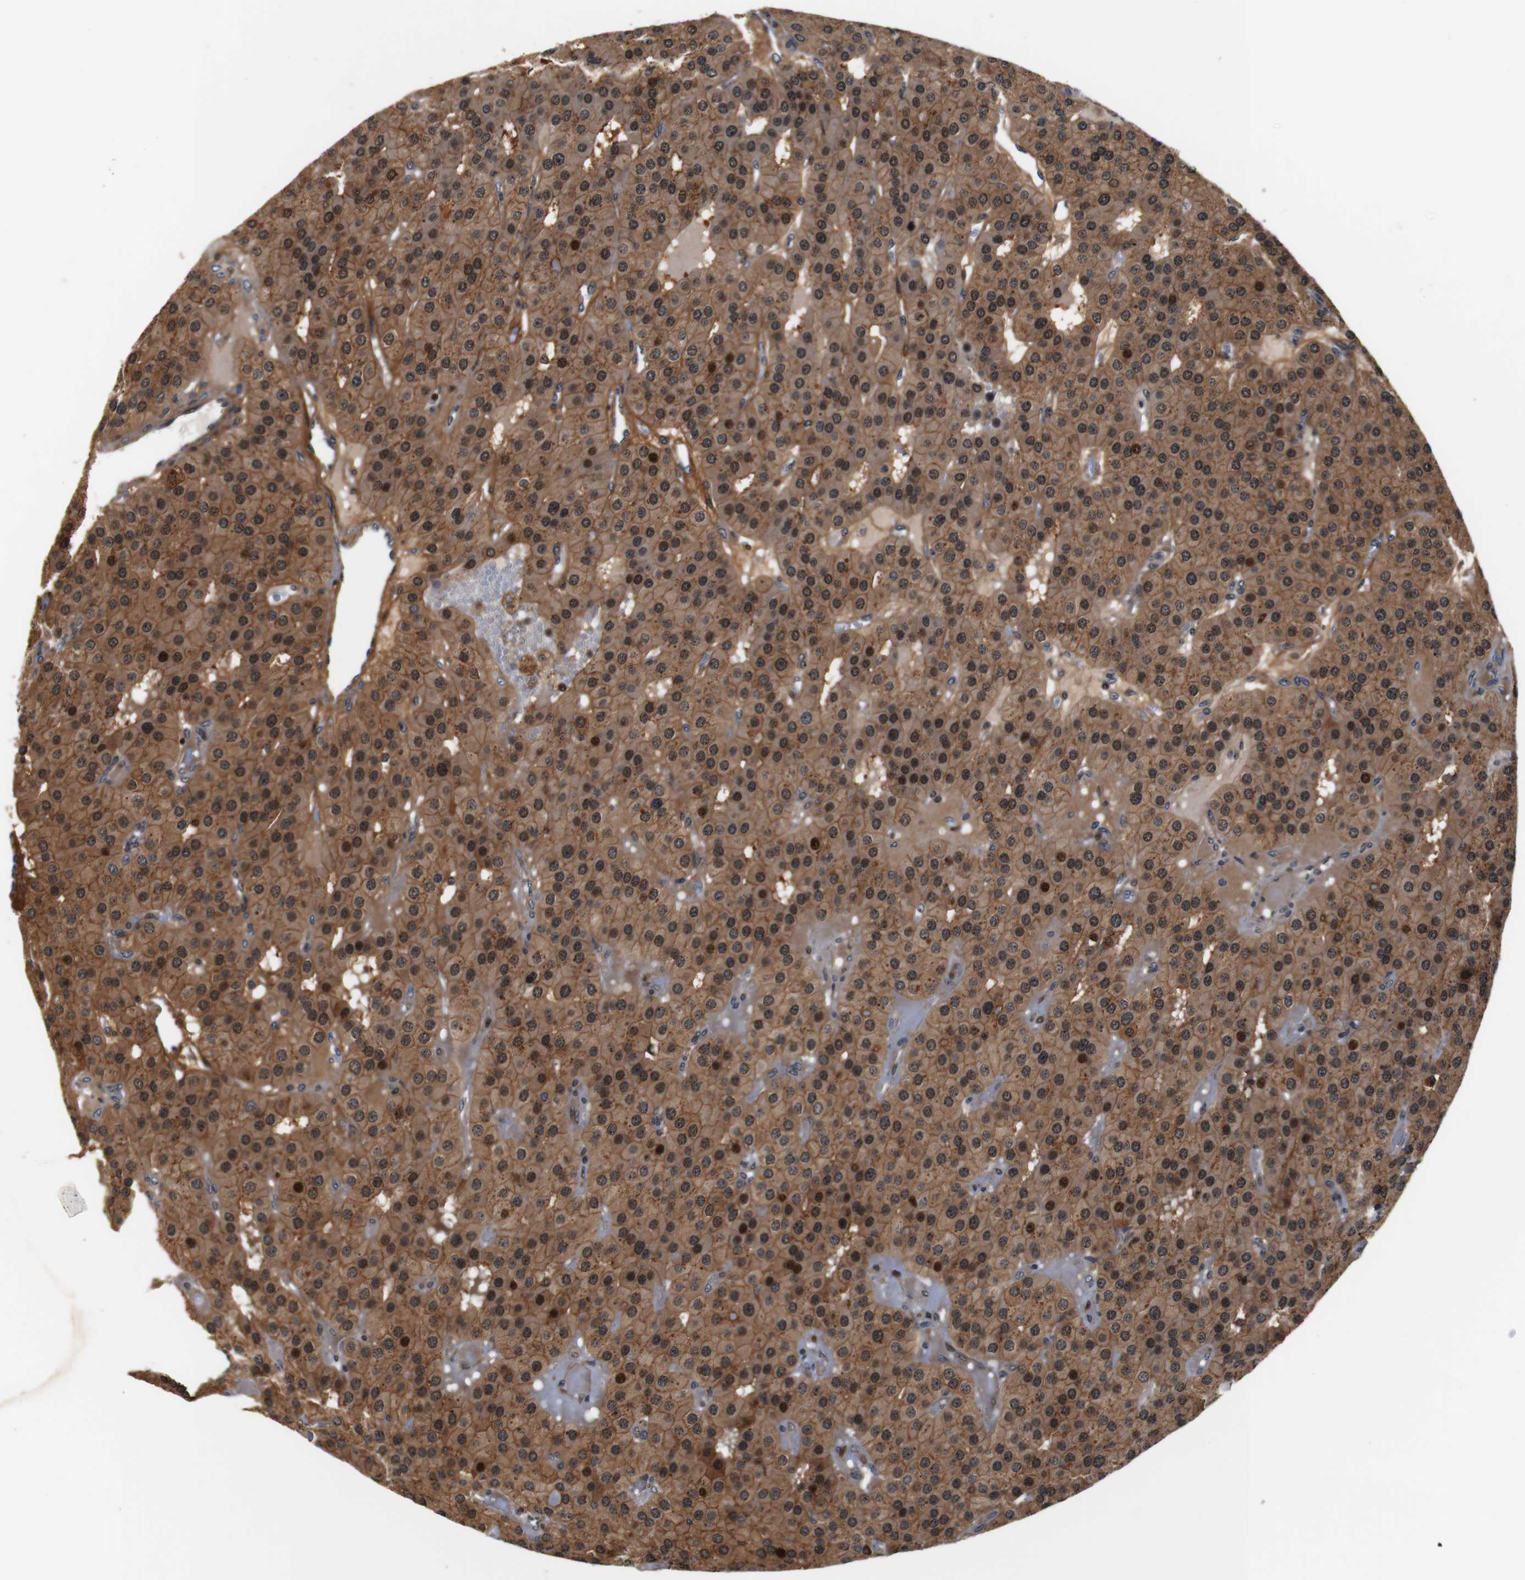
{"staining": {"intensity": "strong", "quantity": ">75%", "location": "cytoplasmic/membranous,nuclear"}, "tissue": "parathyroid gland", "cell_type": "Glandular cells", "image_type": "normal", "snomed": [{"axis": "morphology", "description": "Normal tissue, NOS"}, {"axis": "morphology", "description": "Adenoma, NOS"}, {"axis": "topography", "description": "Parathyroid gland"}], "caption": "An image of human parathyroid gland stained for a protein demonstrates strong cytoplasmic/membranous,nuclear brown staining in glandular cells. Nuclei are stained in blue.", "gene": "LRP4", "patient": {"sex": "female", "age": 86}}